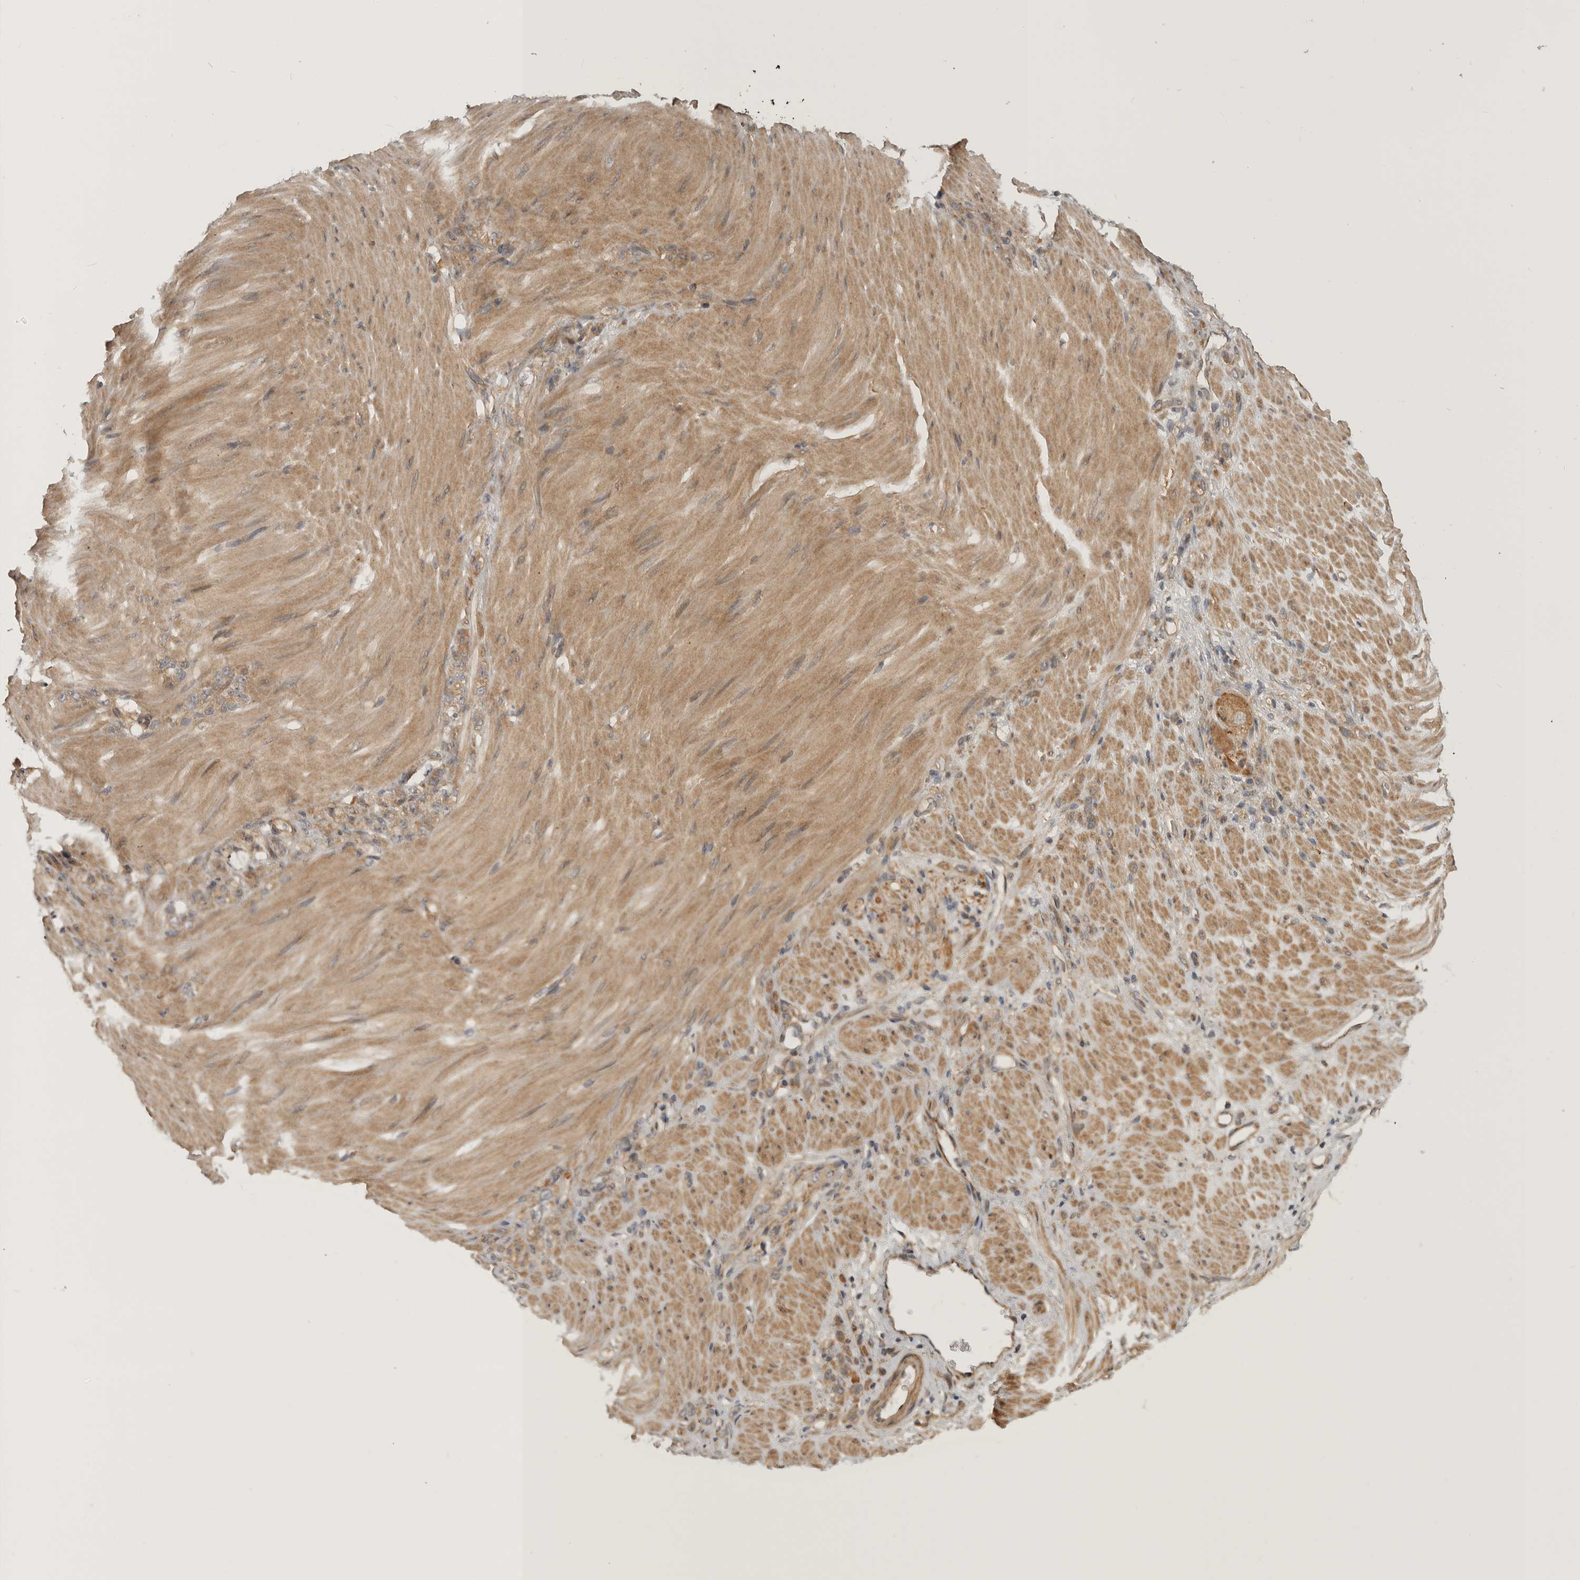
{"staining": {"intensity": "weak", "quantity": ">75%", "location": "cytoplasmic/membranous"}, "tissue": "stomach cancer", "cell_type": "Tumor cells", "image_type": "cancer", "snomed": [{"axis": "morphology", "description": "Normal tissue, NOS"}, {"axis": "morphology", "description": "Adenocarcinoma, NOS"}, {"axis": "topography", "description": "Stomach"}], "caption": "Human stomach cancer (adenocarcinoma) stained with a protein marker displays weak staining in tumor cells.", "gene": "CUEDC1", "patient": {"sex": "male", "age": 82}}